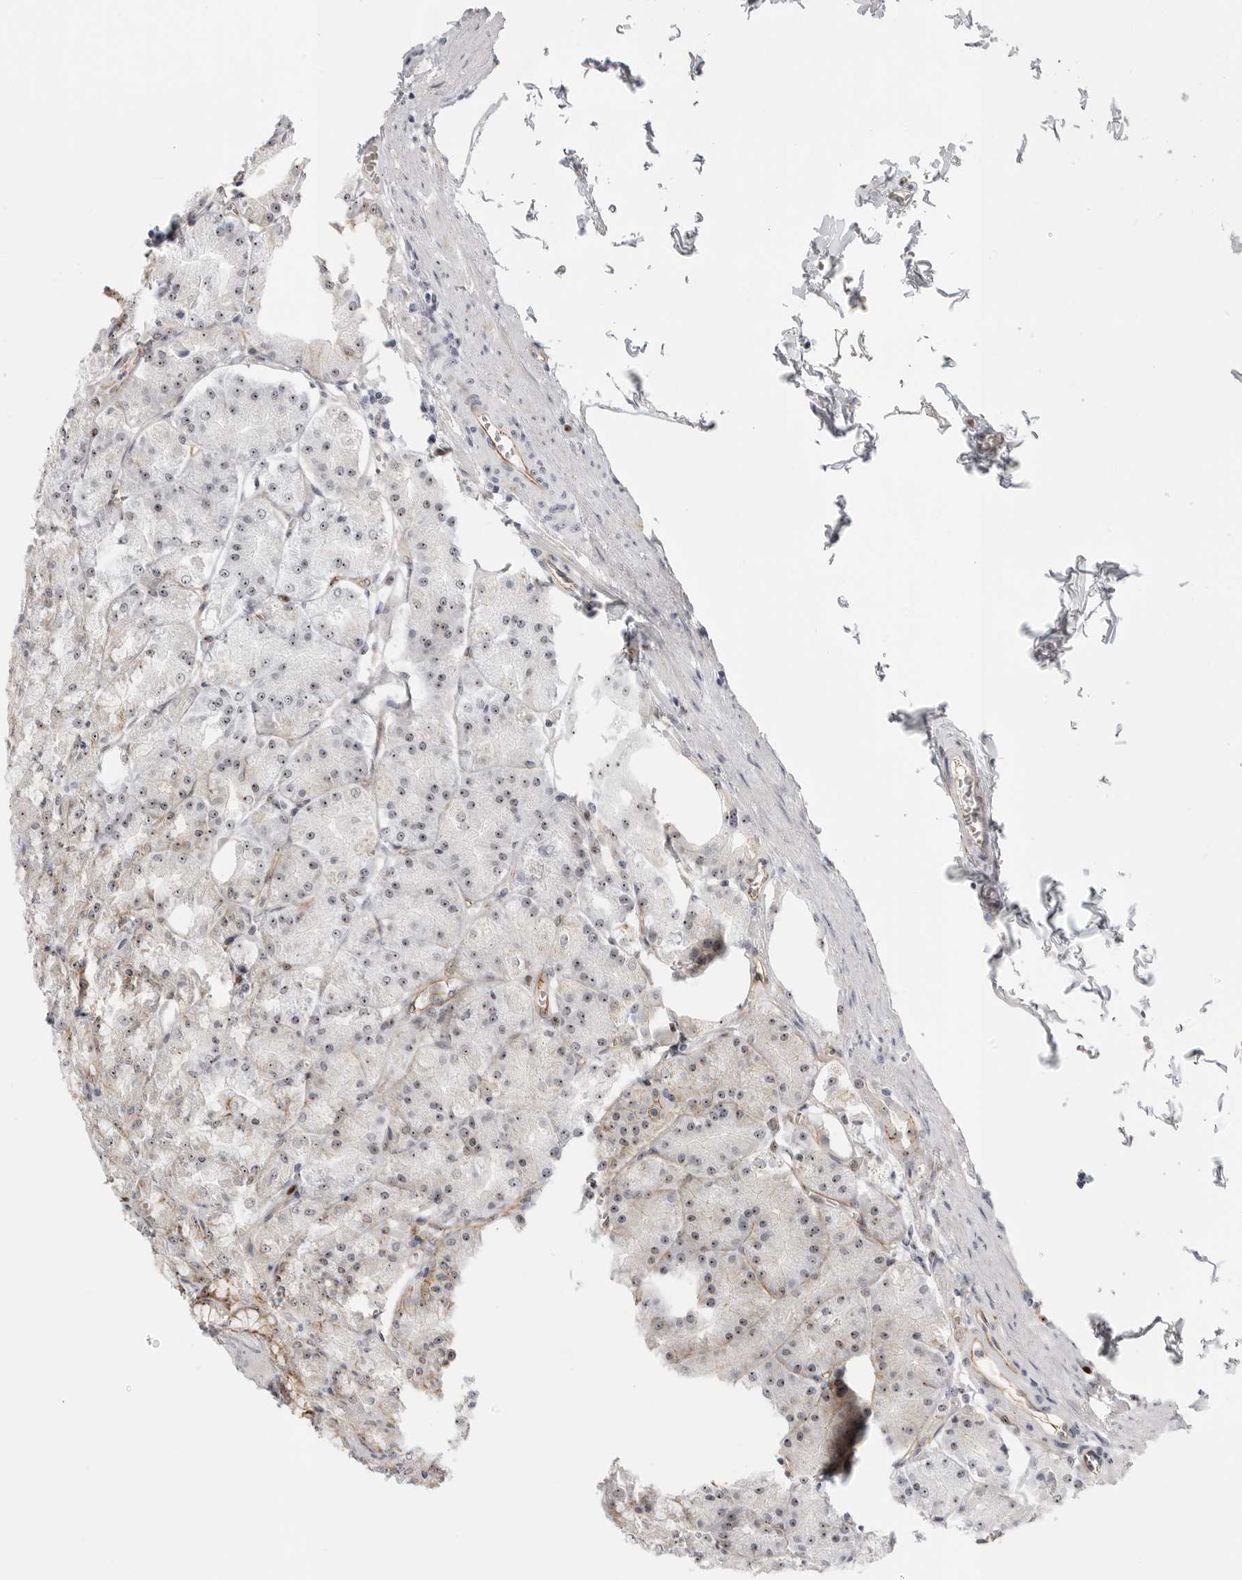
{"staining": {"intensity": "strong", "quantity": "25%-75%", "location": "cytoplasmic/membranous"}, "tissue": "stomach", "cell_type": "Glandular cells", "image_type": "normal", "snomed": [{"axis": "morphology", "description": "Normal tissue, NOS"}, {"axis": "topography", "description": "Stomach, lower"}], "caption": "Immunohistochemical staining of unremarkable stomach displays 25%-75% levels of strong cytoplasmic/membranous protein expression in approximately 25%-75% of glandular cells.", "gene": "CEP295NL", "patient": {"sex": "male", "age": 71}}